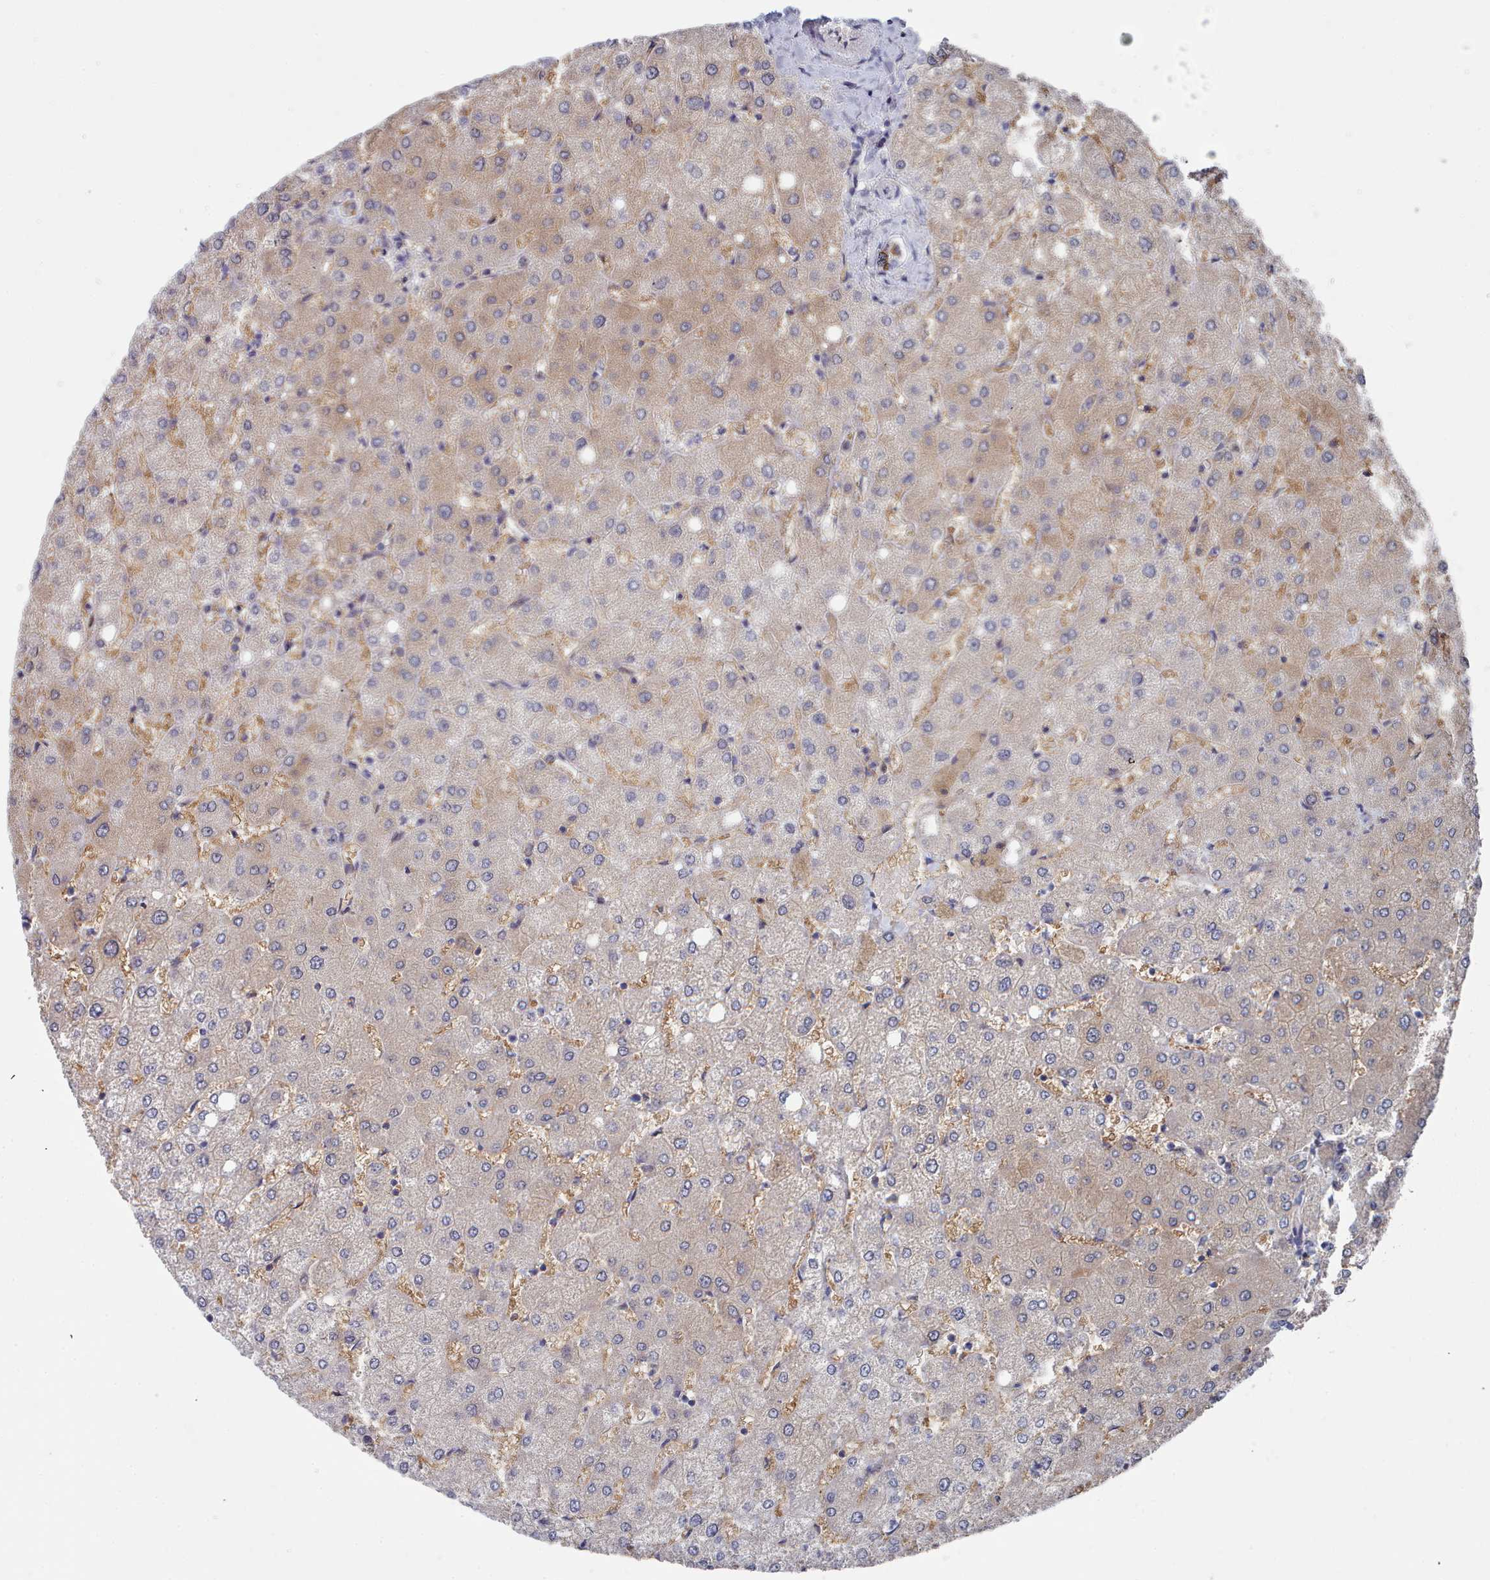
{"staining": {"intensity": "moderate", "quantity": "<25%", "location": "cytoplasmic/membranous"}, "tissue": "liver", "cell_type": "Cholangiocytes", "image_type": "normal", "snomed": [{"axis": "morphology", "description": "Normal tissue, NOS"}, {"axis": "topography", "description": "Liver"}], "caption": "Brown immunohistochemical staining in benign liver reveals moderate cytoplasmic/membranous positivity in about <25% of cholangiocytes. (DAB = brown stain, brightfield microscopy at high magnification).", "gene": "ENSG00000285188", "patient": {"sex": "female", "age": 54}}